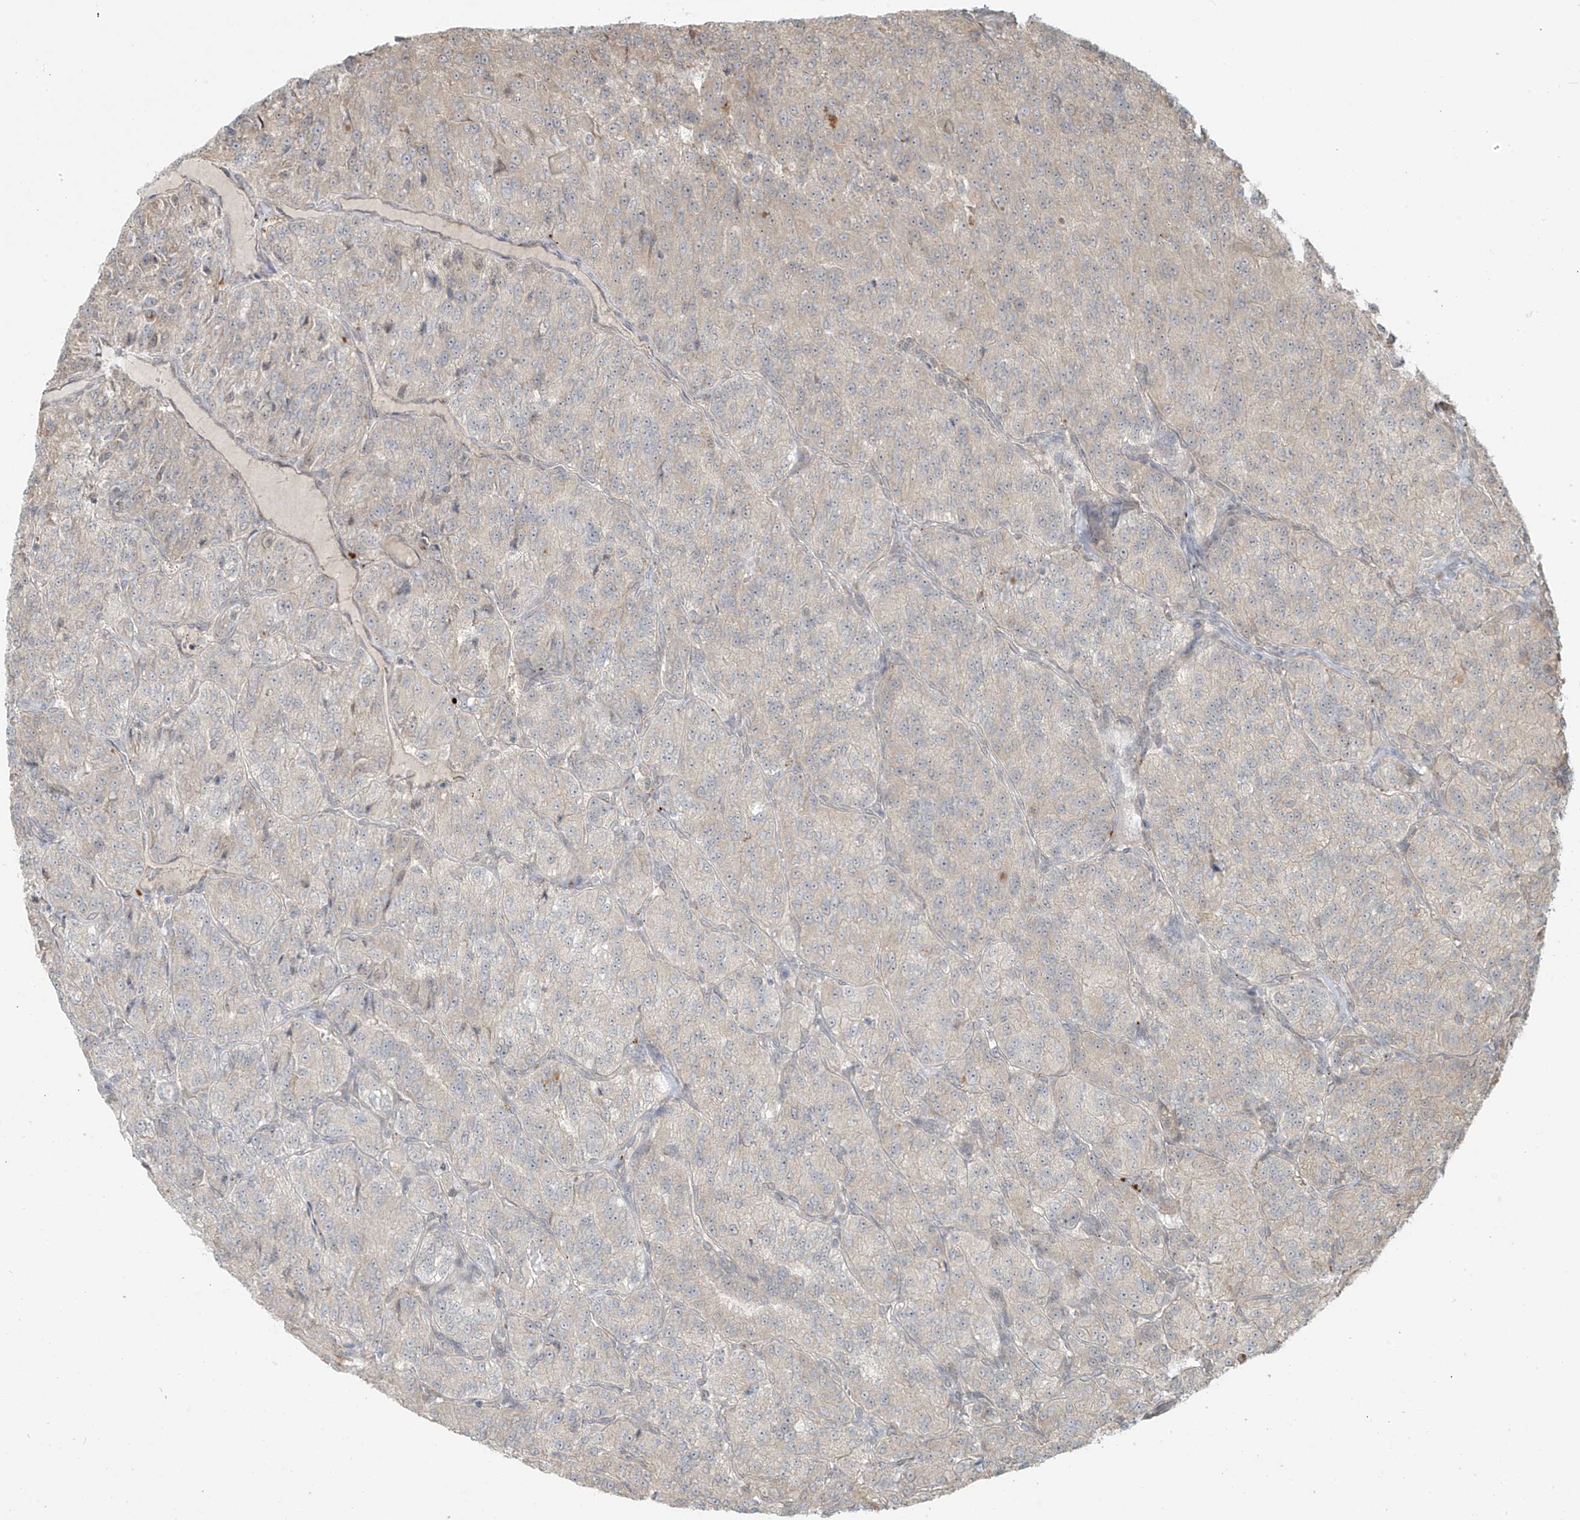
{"staining": {"intensity": "negative", "quantity": "none", "location": "none"}, "tissue": "renal cancer", "cell_type": "Tumor cells", "image_type": "cancer", "snomed": [{"axis": "morphology", "description": "Adenocarcinoma, NOS"}, {"axis": "topography", "description": "Kidney"}], "caption": "Immunohistochemistry (IHC) histopathology image of neoplastic tissue: human renal adenocarcinoma stained with DAB reveals no significant protein expression in tumor cells. (Immunohistochemistry (IHC), brightfield microscopy, high magnification).", "gene": "PLEKHM3", "patient": {"sex": "female", "age": 63}}